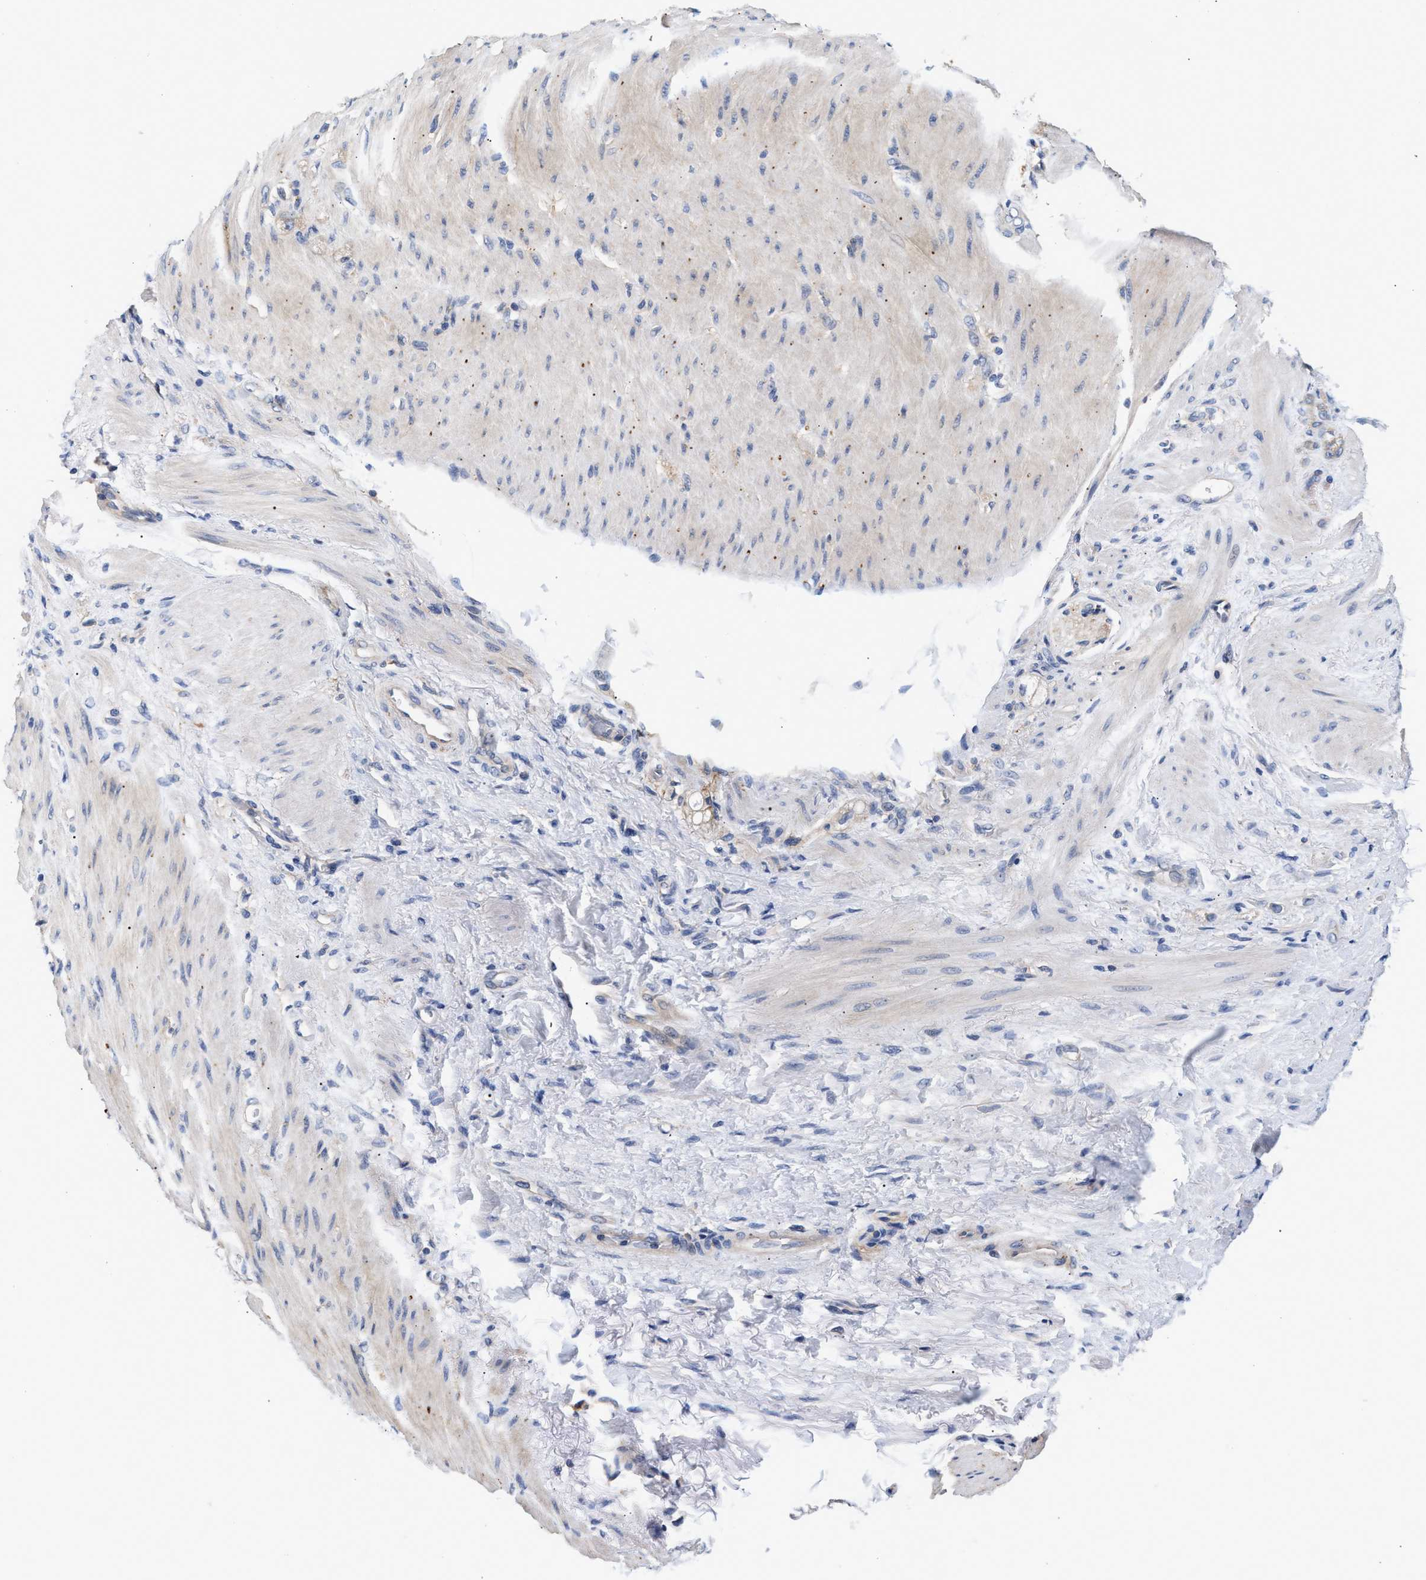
{"staining": {"intensity": "weak", "quantity": ">75%", "location": "cytoplasmic/membranous"}, "tissue": "stomach cancer", "cell_type": "Tumor cells", "image_type": "cancer", "snomed": [{"axis": "morphology", "description": "Adenocarcinoma, NOS"}, {"axis": "topography", "description": "Stomach"}], "caption": "An image showing weak cytoplasmic/membranous positivity in approximately >75% of tumor cells in stomach adenocarcinoma, as visualized by brown immunohistochemical staining.", "gene": "GNAI3", "patient": {"sex": "male", "age": 82}}